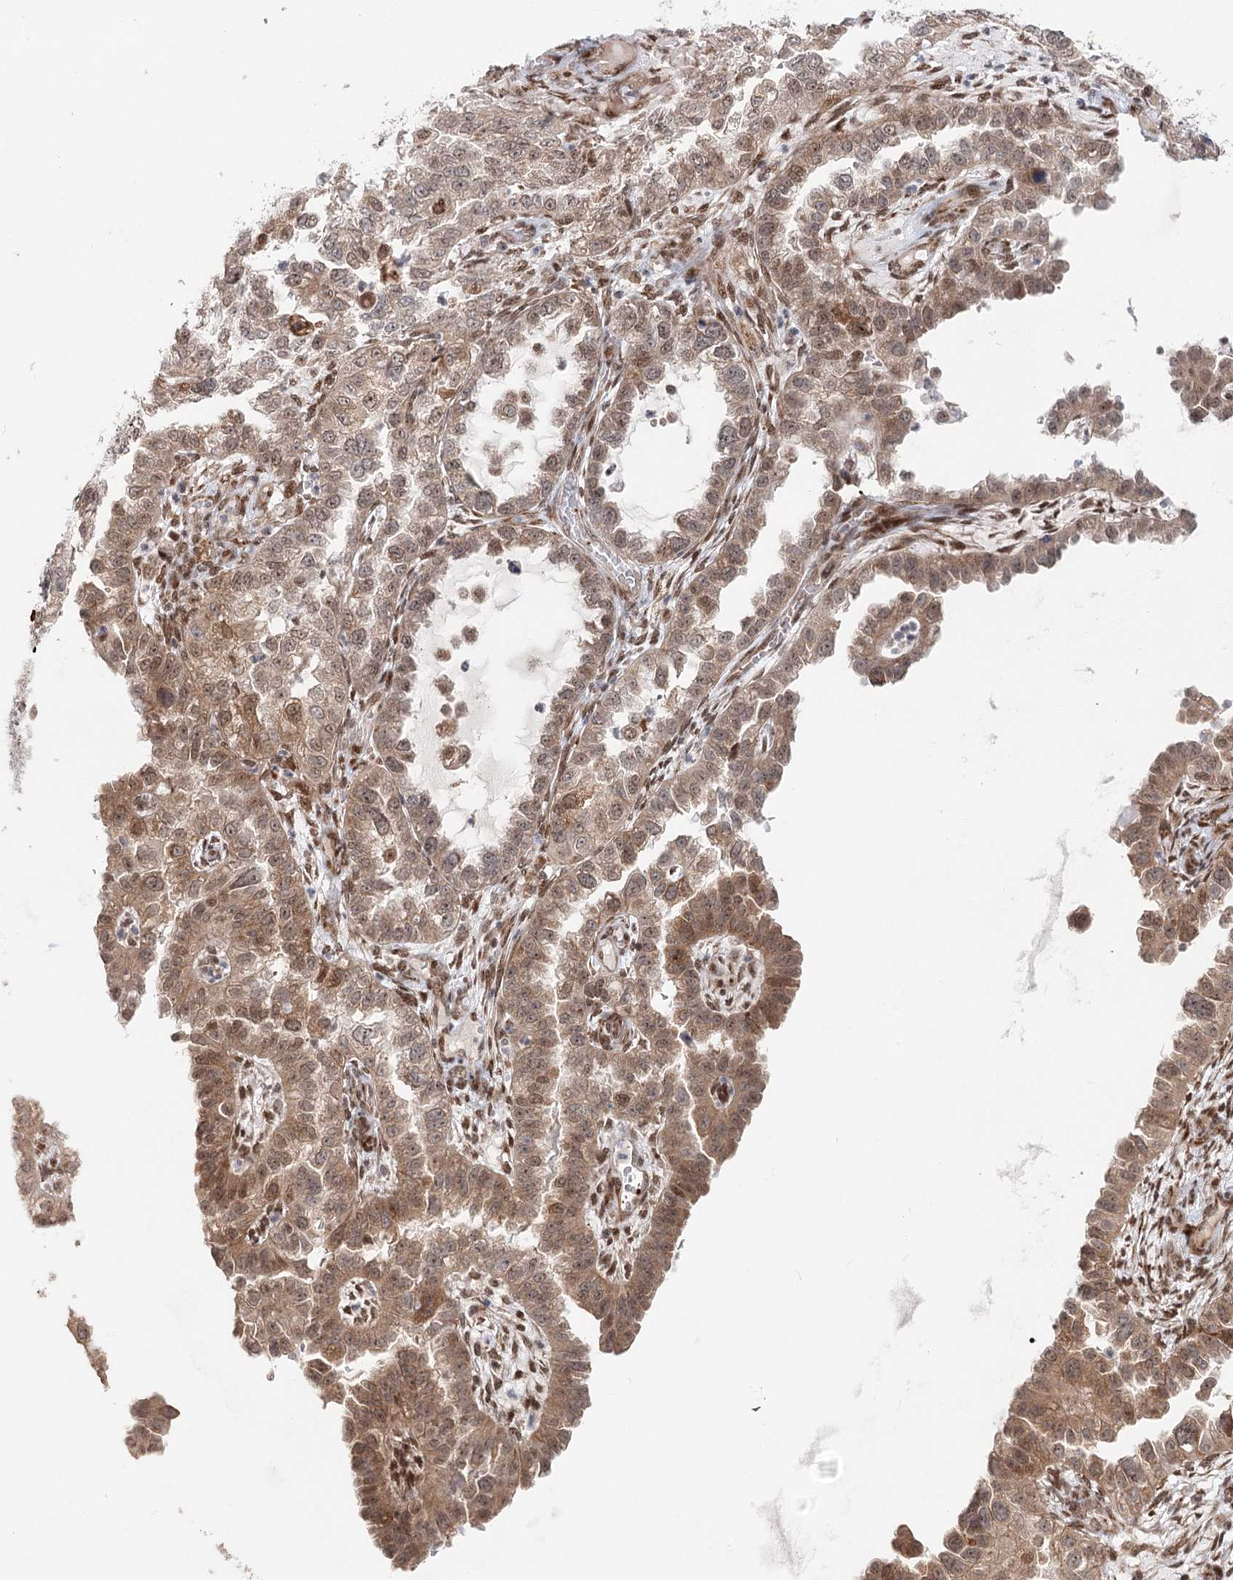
{"staining": {"intensity": "moderate", "quantity": ">75%", "location": "cytoplasmic/membranous,nuclear"}, "tissue": "endometrial cancer", "cell_type": "Tumor cells", "image_type": "cancer", "snomed": [{"axis": "morphology", "description": "Adenocarcinoma, NOS"}, {"axis": "topography", "description": "Endometrium"}], "caption": "Moderate cytoplasmic/membranous and nuclear staining is present in about >75% of tumor cells in endometrial cancer.", "gene": "BNIP5", "patient": {"sex": "female", "age": 85}}